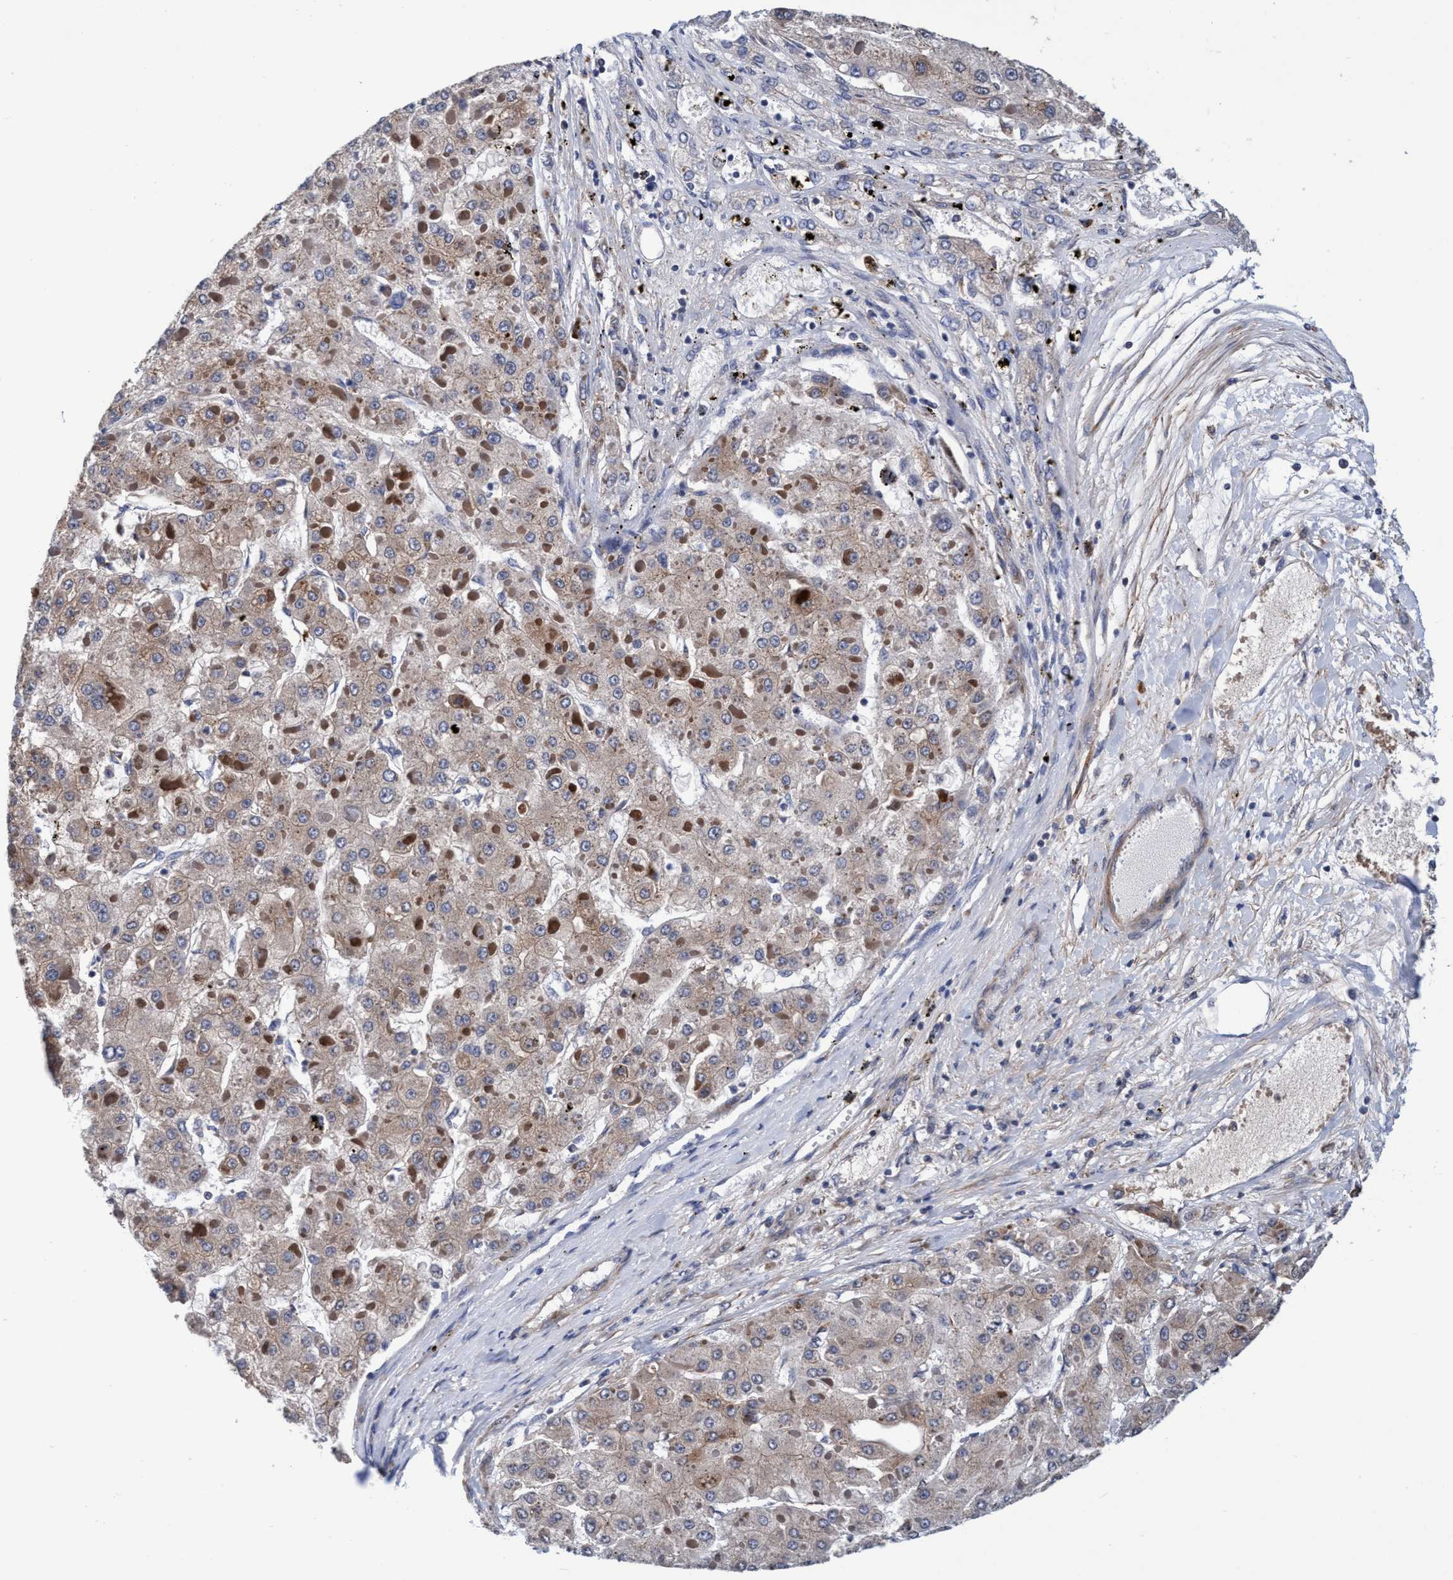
{"staining": {"intensity": "weak", "quantity": ">75%", "location": "cytoplasmic/membranous"}, "tissue": "liver cancer", "cell_type": "Tumor cells", "image_type": "cancer", "snomed": [{"axis": "morphology", "description": "Carcinoma, Hepatocellular, NOS"}, {"axis": "topography", "description": "Liver"}], "caption": "Tumor cells display weak cytoplasmic/membranous positivity in approximately >75% of cells in liver hepatocellular carcinoma.", "gene": "CALCOCO2", "patient": {"sex": "female", "age": 73}}